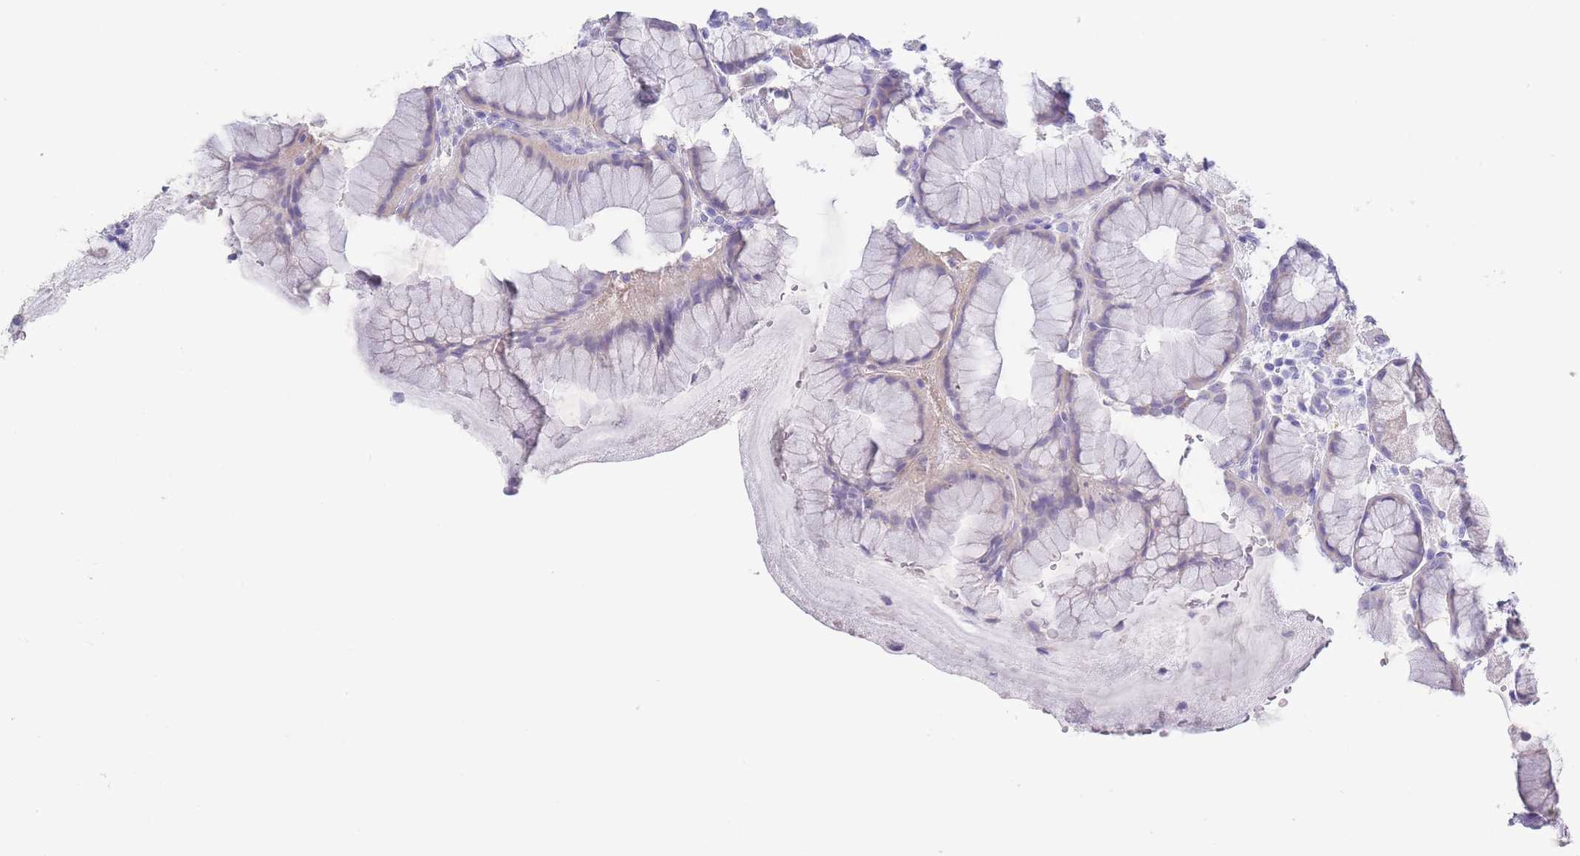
{"staining": {"intensity": "negative", "quantity": "none", "location": "none"}, "tissue": "stomach", "cell_type": "Glandular cells", "image_type": "normal", "snomed": [{"axis": "morphology", "description": "Normal tissue, NOS"}, {"axis": "topography", "description": "Stomach"}], "caption": "Immunohistochemistry (IHC) of unremarkable stomach exhibits no staining in glandular cells. Brightfield microscopy of immunohistochemistry (IHC) stained with DAB (brown) and hematoxylin (blue), captured at high magnification.", "gene": "CD37", "patient": {"sex": "male", "age": 57}}